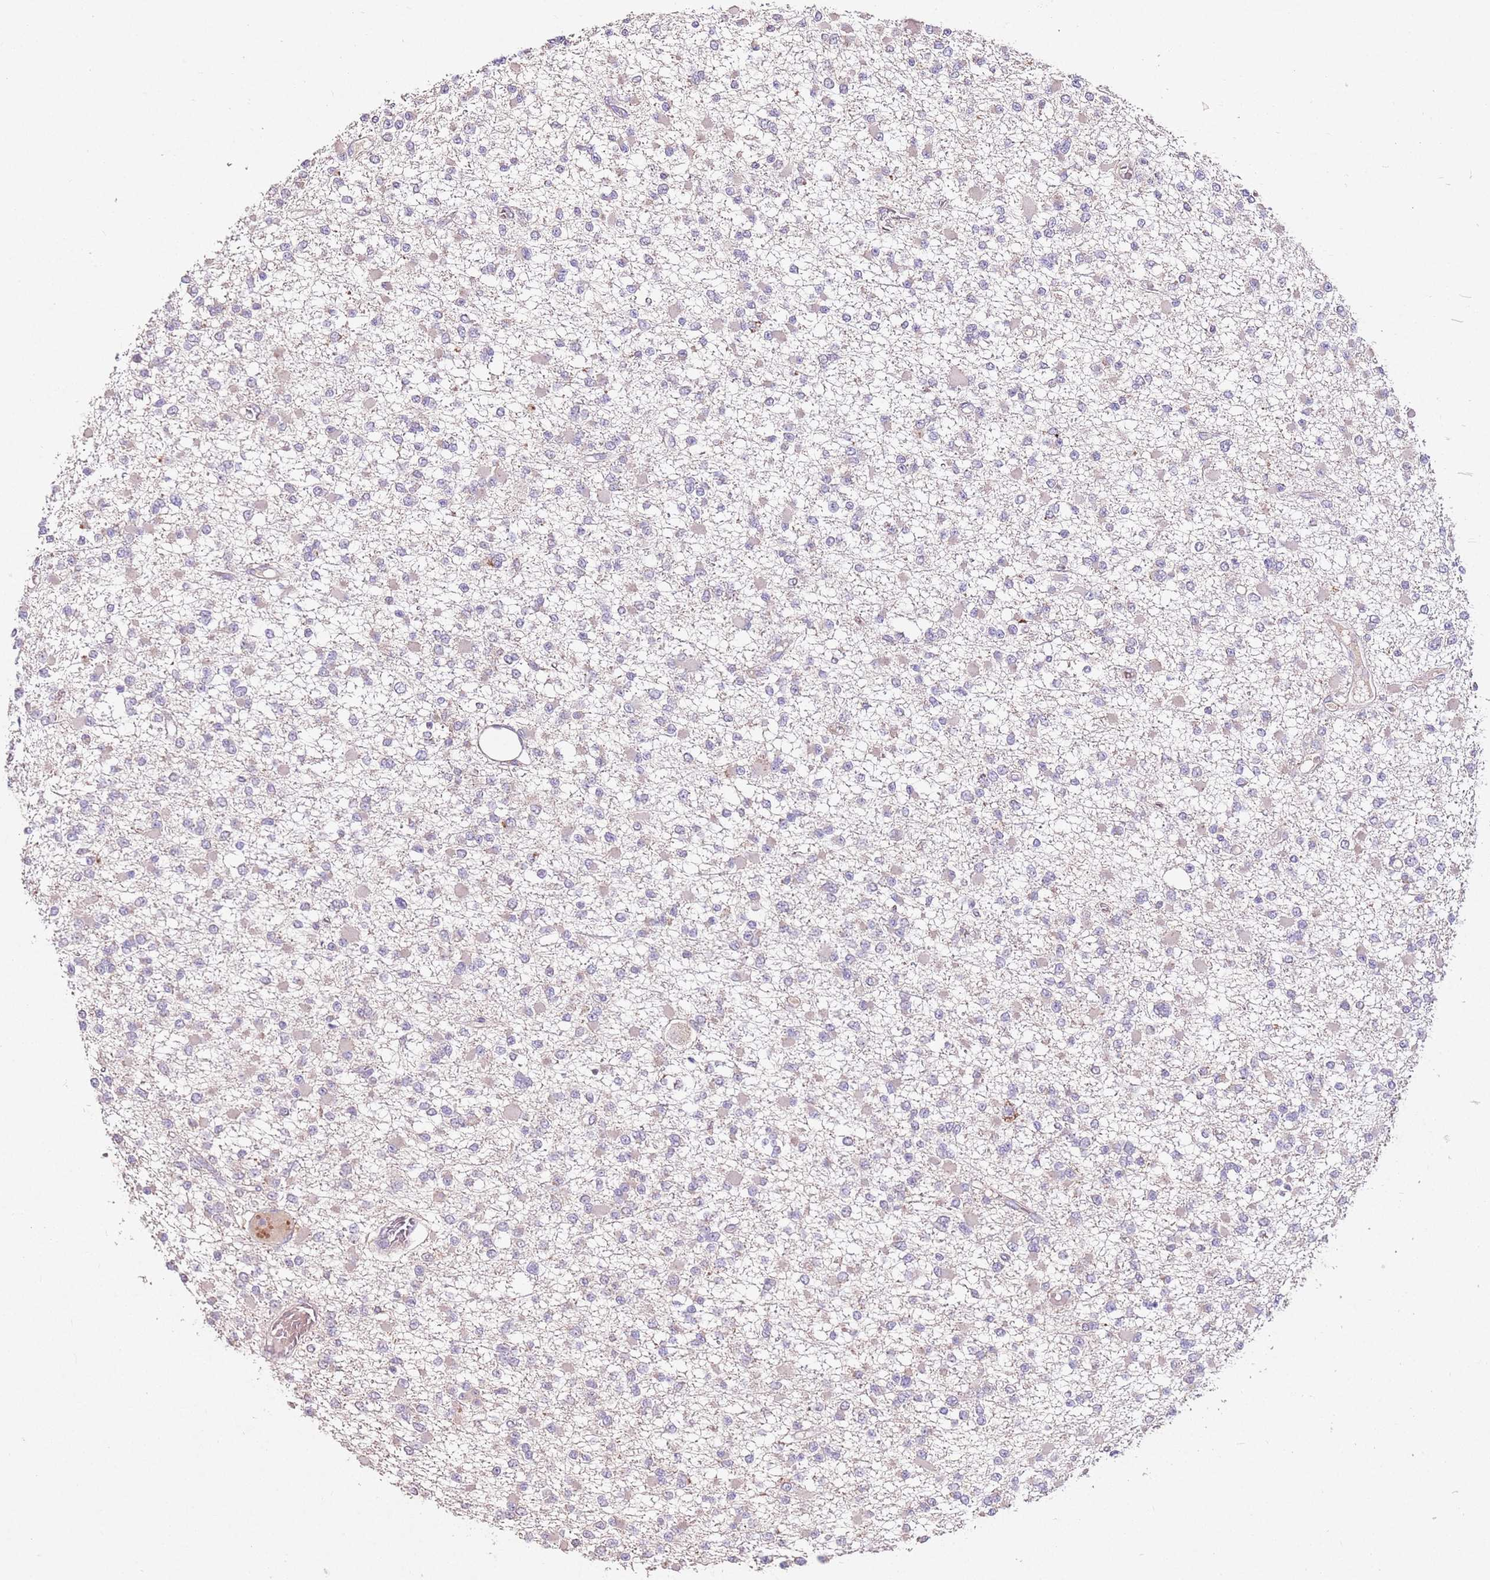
{"staining": {"intensity": "negative", "quantity": "none", "location": "none"}, "tissue": "glioma", "cell_type": "Tumor cells", "image_type": "cancer", "snomed": [{"axis": "morphology", "description": "Glioma, malignant, Low grade"}, {"axis": "topography", "description": "Brain"}], "caption": "A photomicrograph of human malignant low-grade glioma is negative for staining in tumor cells.", "gene": "NRDE2", "patient": {"sex": "female", "age": 22}}